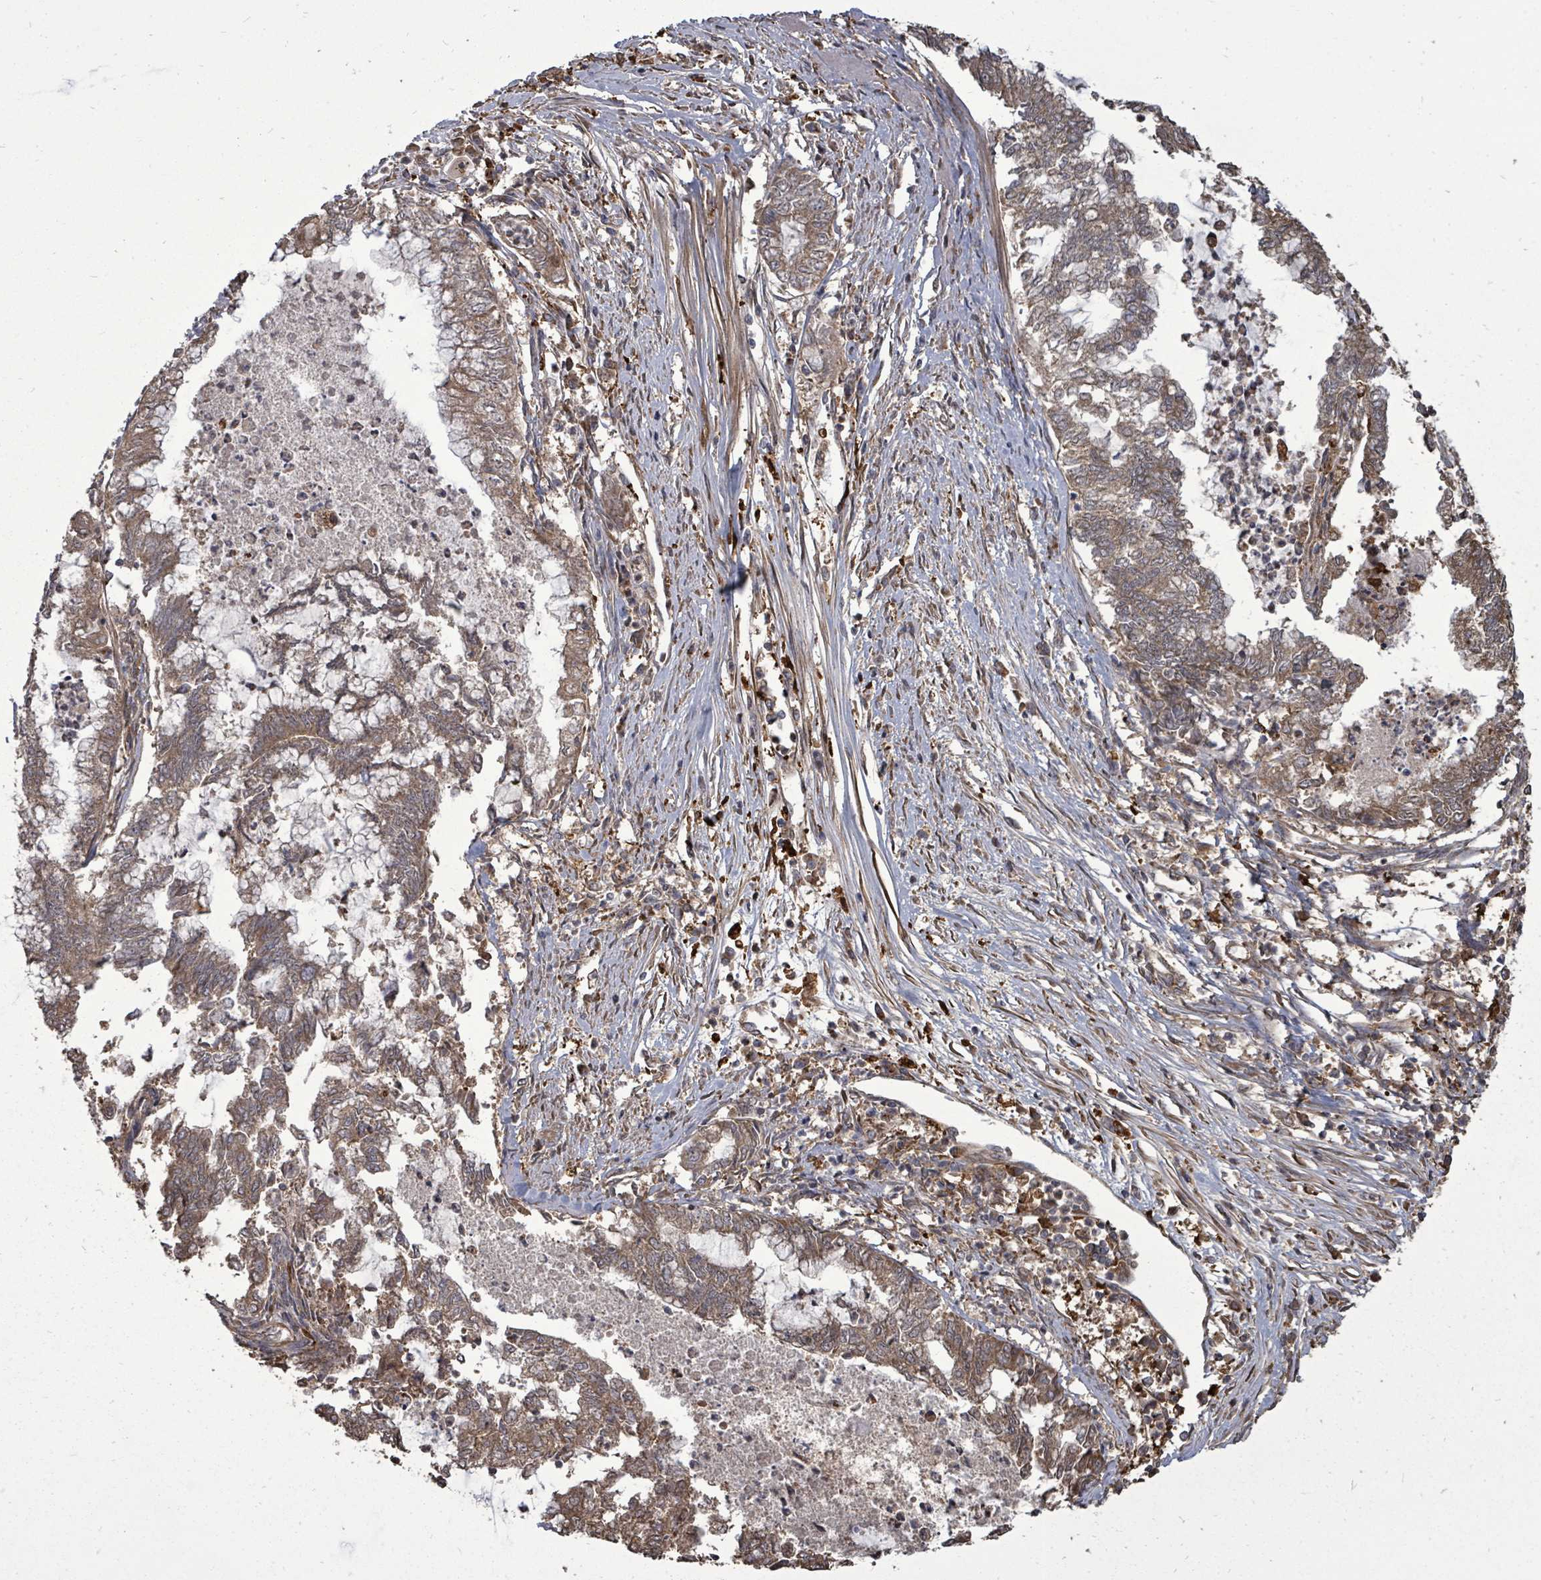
{"staining": {"intensity": "moderate", "quantity": ">75%", "location": "cytoplasmic/membranous"}, "tissue": "endometrial cancer", "cell_type": "Tumor cells", "image_type": "cancer", "snomed": [{"axis": "morphology", "description": "Adenocarcinoma, NOS"}, {"axis": "topography", "description": "Endometrium"}], "caption": "The image demonstrates immunohistochemical staining of endometrial cancer (adenocarcinoma). There is moderate cytoplasmic/membranous positivity is seen in about >75% of tumor cells. The protein of interest is shown in brown color, while the nuclei are stained blue.", "gene": "EIF3C", "patient": {"sex": "female", "age": 79}}